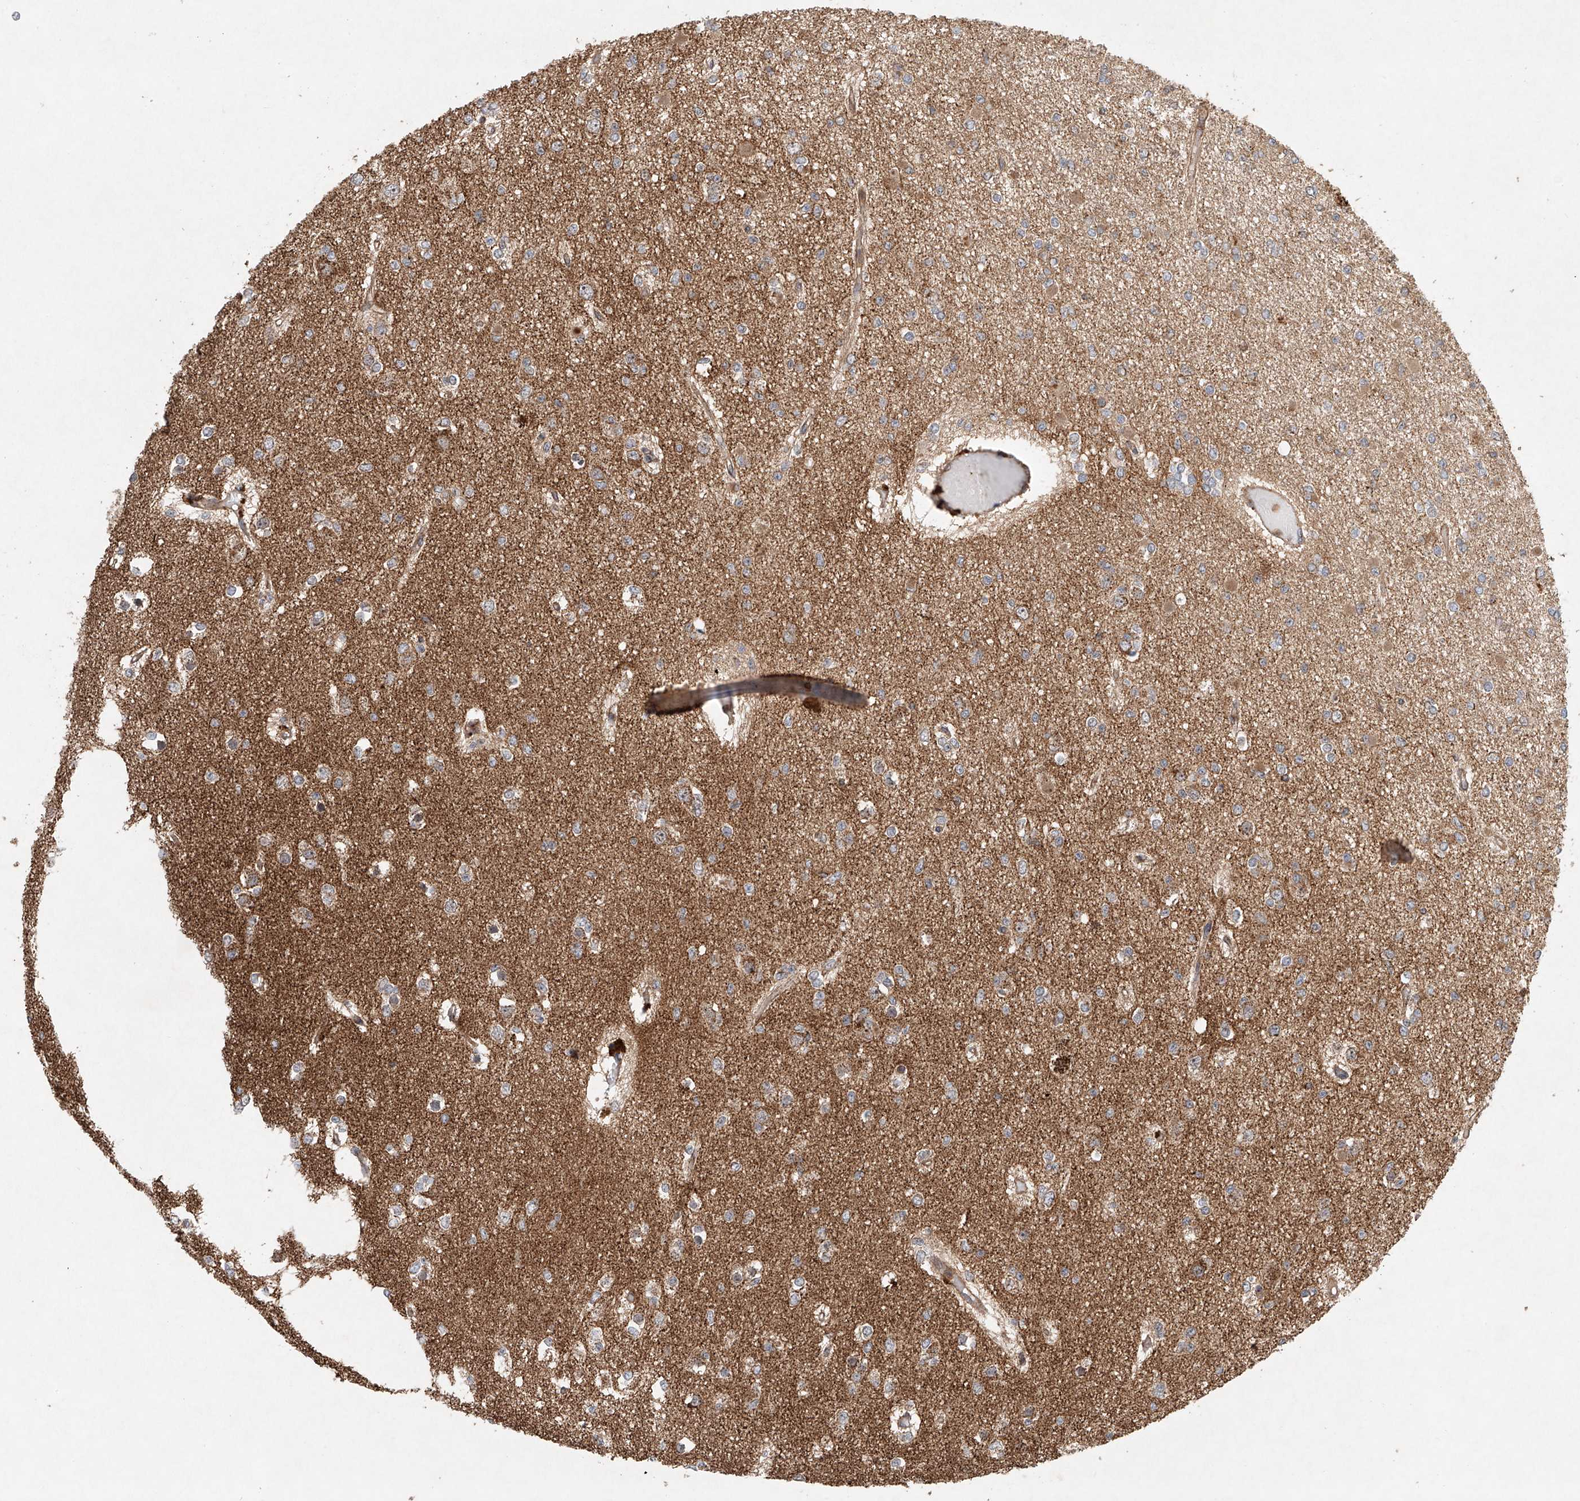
{"staining": {"intensity": "weak", "quantity": "<25%", "location": "cytoplasmic/membranous"}, "tissue": "glioma", "cell_type": "Tumor cells", "image_type": "cancer", "snomed": [{"axis": "morphology", "description": "Glioma, malignant, Low grade"}, {"axis": "topography", "description": "Brain"}], "caption": "DAB immunohistochemical staining of human glioma reveals no significant positivity in tumor cells.", "gene": "DCAF11", "patient": {"sex": "female", "age": 22}}